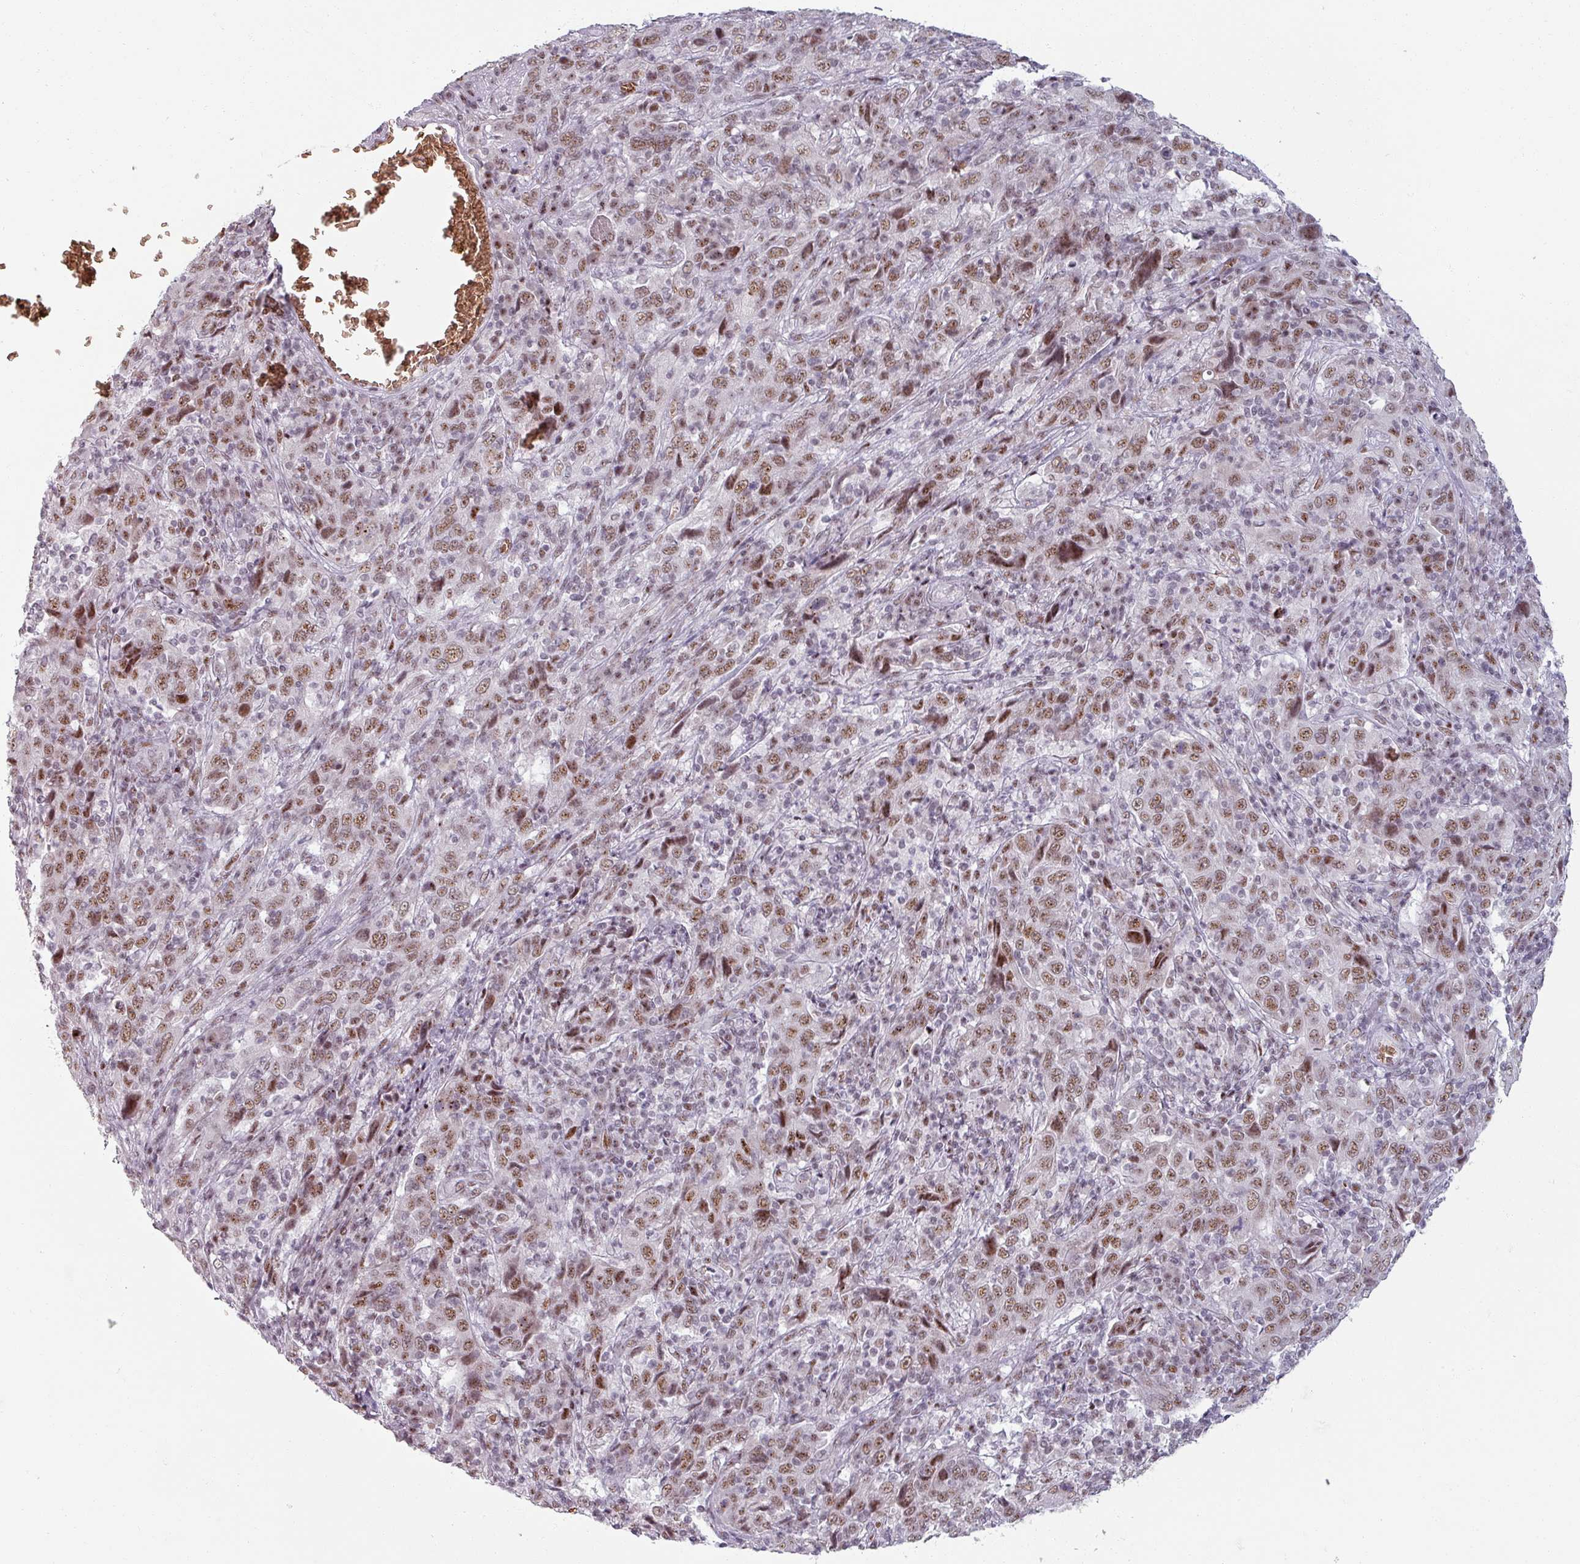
{"staining": {"intensity": "moderate", "quantity": ">75%", "location": "nuclear"}, "tissue": "cervical cancer", "cell_type": "Tumor cells", "image_type": "cancer", "snomed": [{"axis": "morphology", "description": "Squamous cell carcinoma, NOS"}, {"axis": "topography", "description": "Cervix"}], "caption": "Cervical squamous cell carcinoma tissue shows moderate nuclear staining in about >75% of tumor cells", "gene": "NCOR1", "patient": {"sex": "female", "age": 46}}